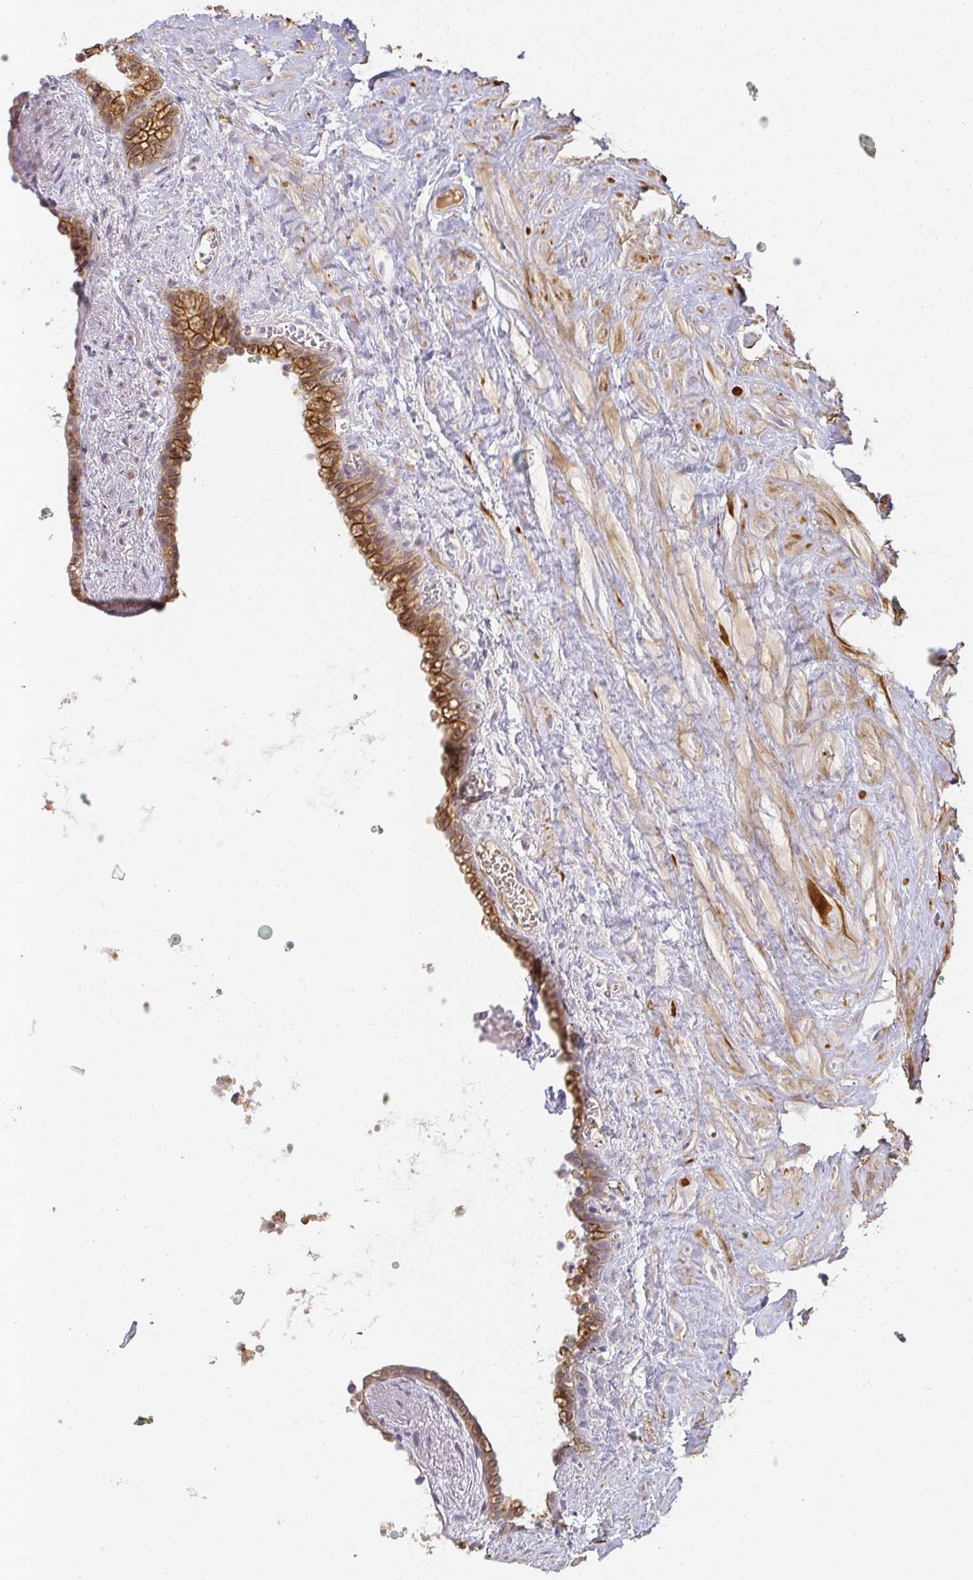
{"staining": {"intensity": "moderate", "quantity": ">75%", "location": "cytoplasmic/membranous"}, "tissue": "seminal vesicle", "cell_type": "Glandular cells", "image_type": "normal", "snomed": [{"axis": "morphology", "description": "Normal tissue, NOS"}, {"axis": "topography", "description": "Seminal veicle"}], "caption": "Moderate cytoplasmic/membranous expression for a protein is present in about >75% of glandular cells of unremarkable seminal vesicle using immunohistochemistry (IHC).", "gene": "SLC35B3", "patient": {"sex": "male", "age": 76}}